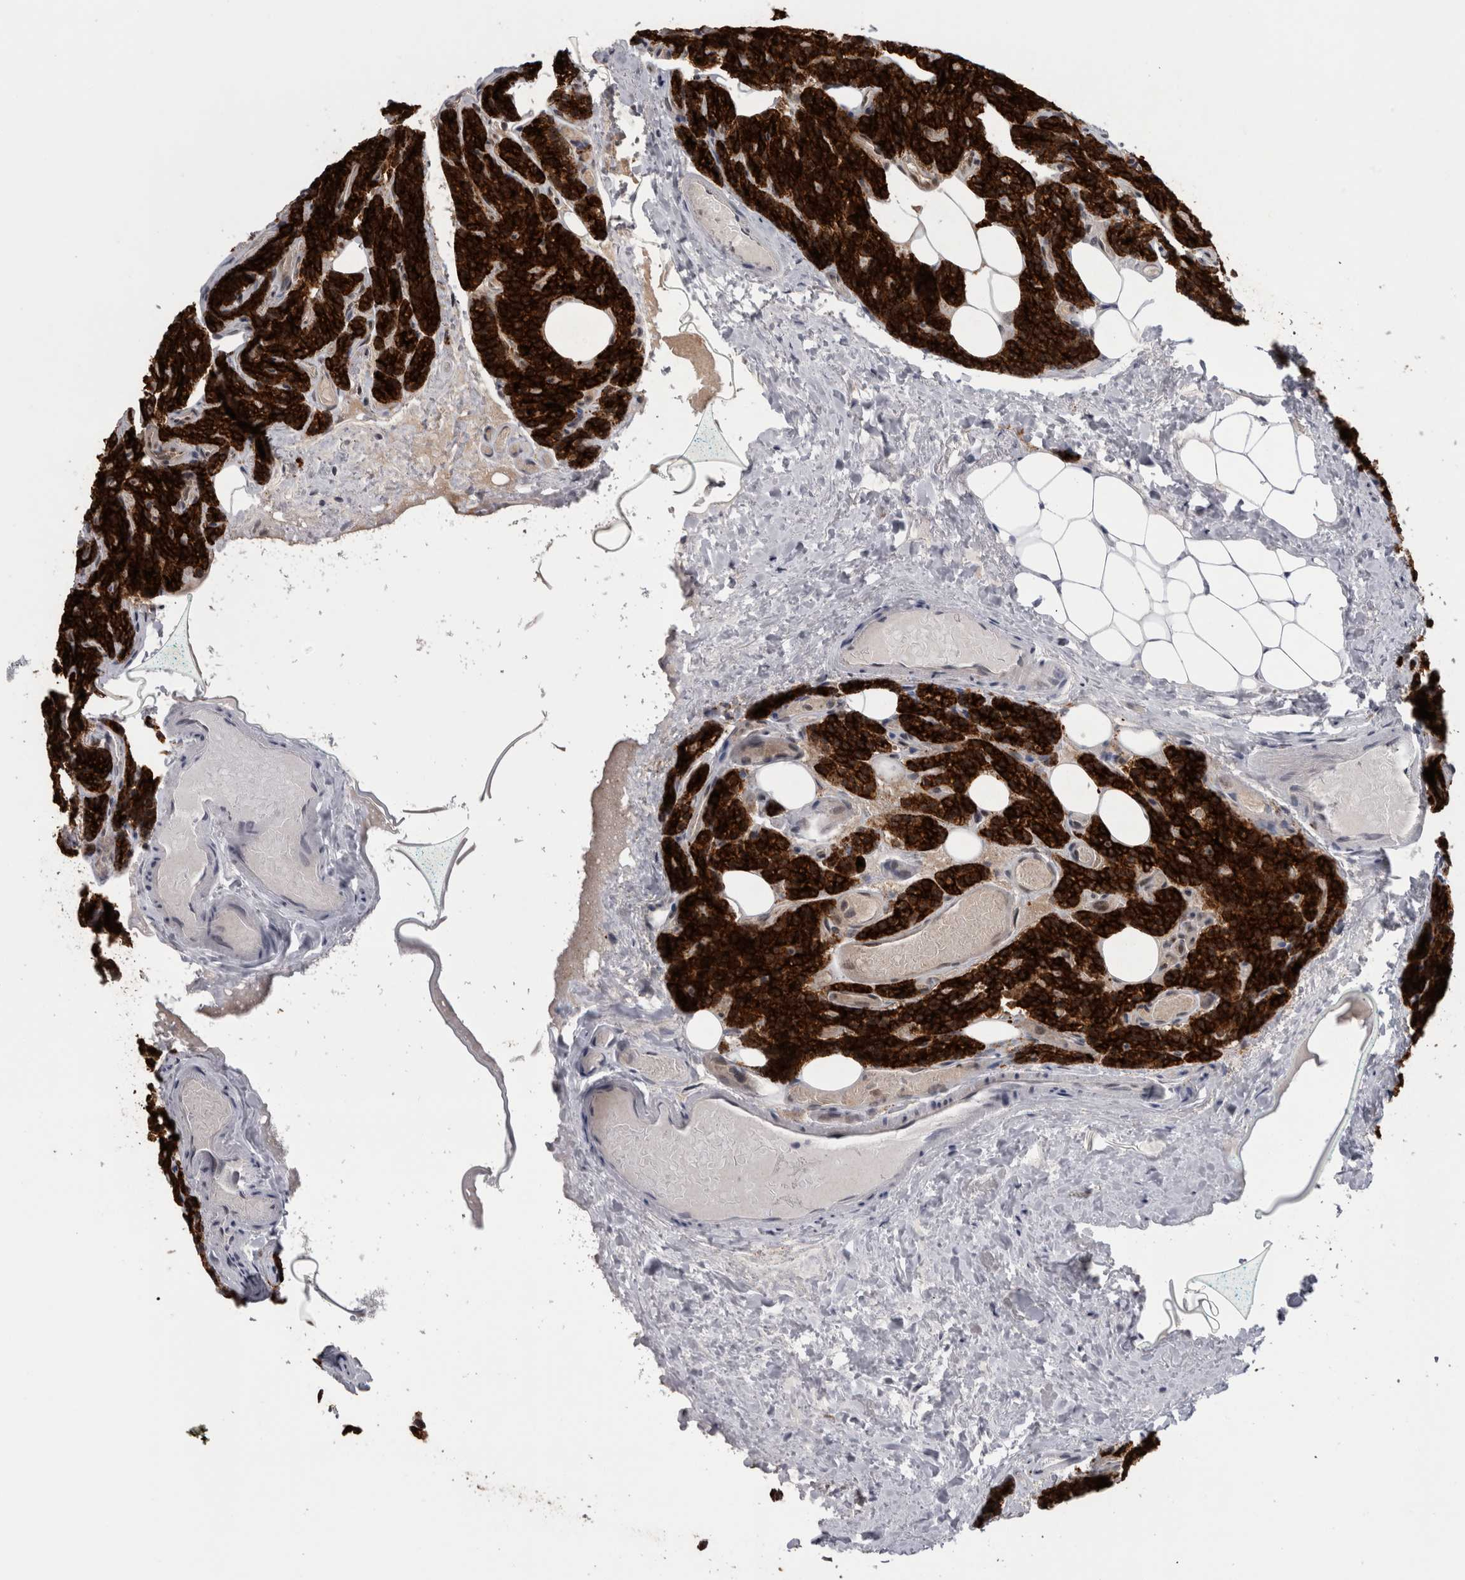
{"staining": {"intensity": "strong", "quantity": ">75%", "location": "cytoplasmic/membranous"}, "tissue": "parathyroid gland", "cell_type": "Glandular cells", "image_type": "normal", "snomed": [{"axis": "morphology", "description": "Normal tissue, NOS"}, {"axis": "topography", "description": "Parathyroid gland"}], "caption": "This micrograph demonstrates normal parathyroid gland stained with immunohistochemistry (IHC) to label a protein in brown. The cytoplasmic/membranous of glandular cells show strong positivity for the protein. Nuclei are counter-stained blue.", "gene": "PTH", "patient": {"sex": "female", "age": 85}}